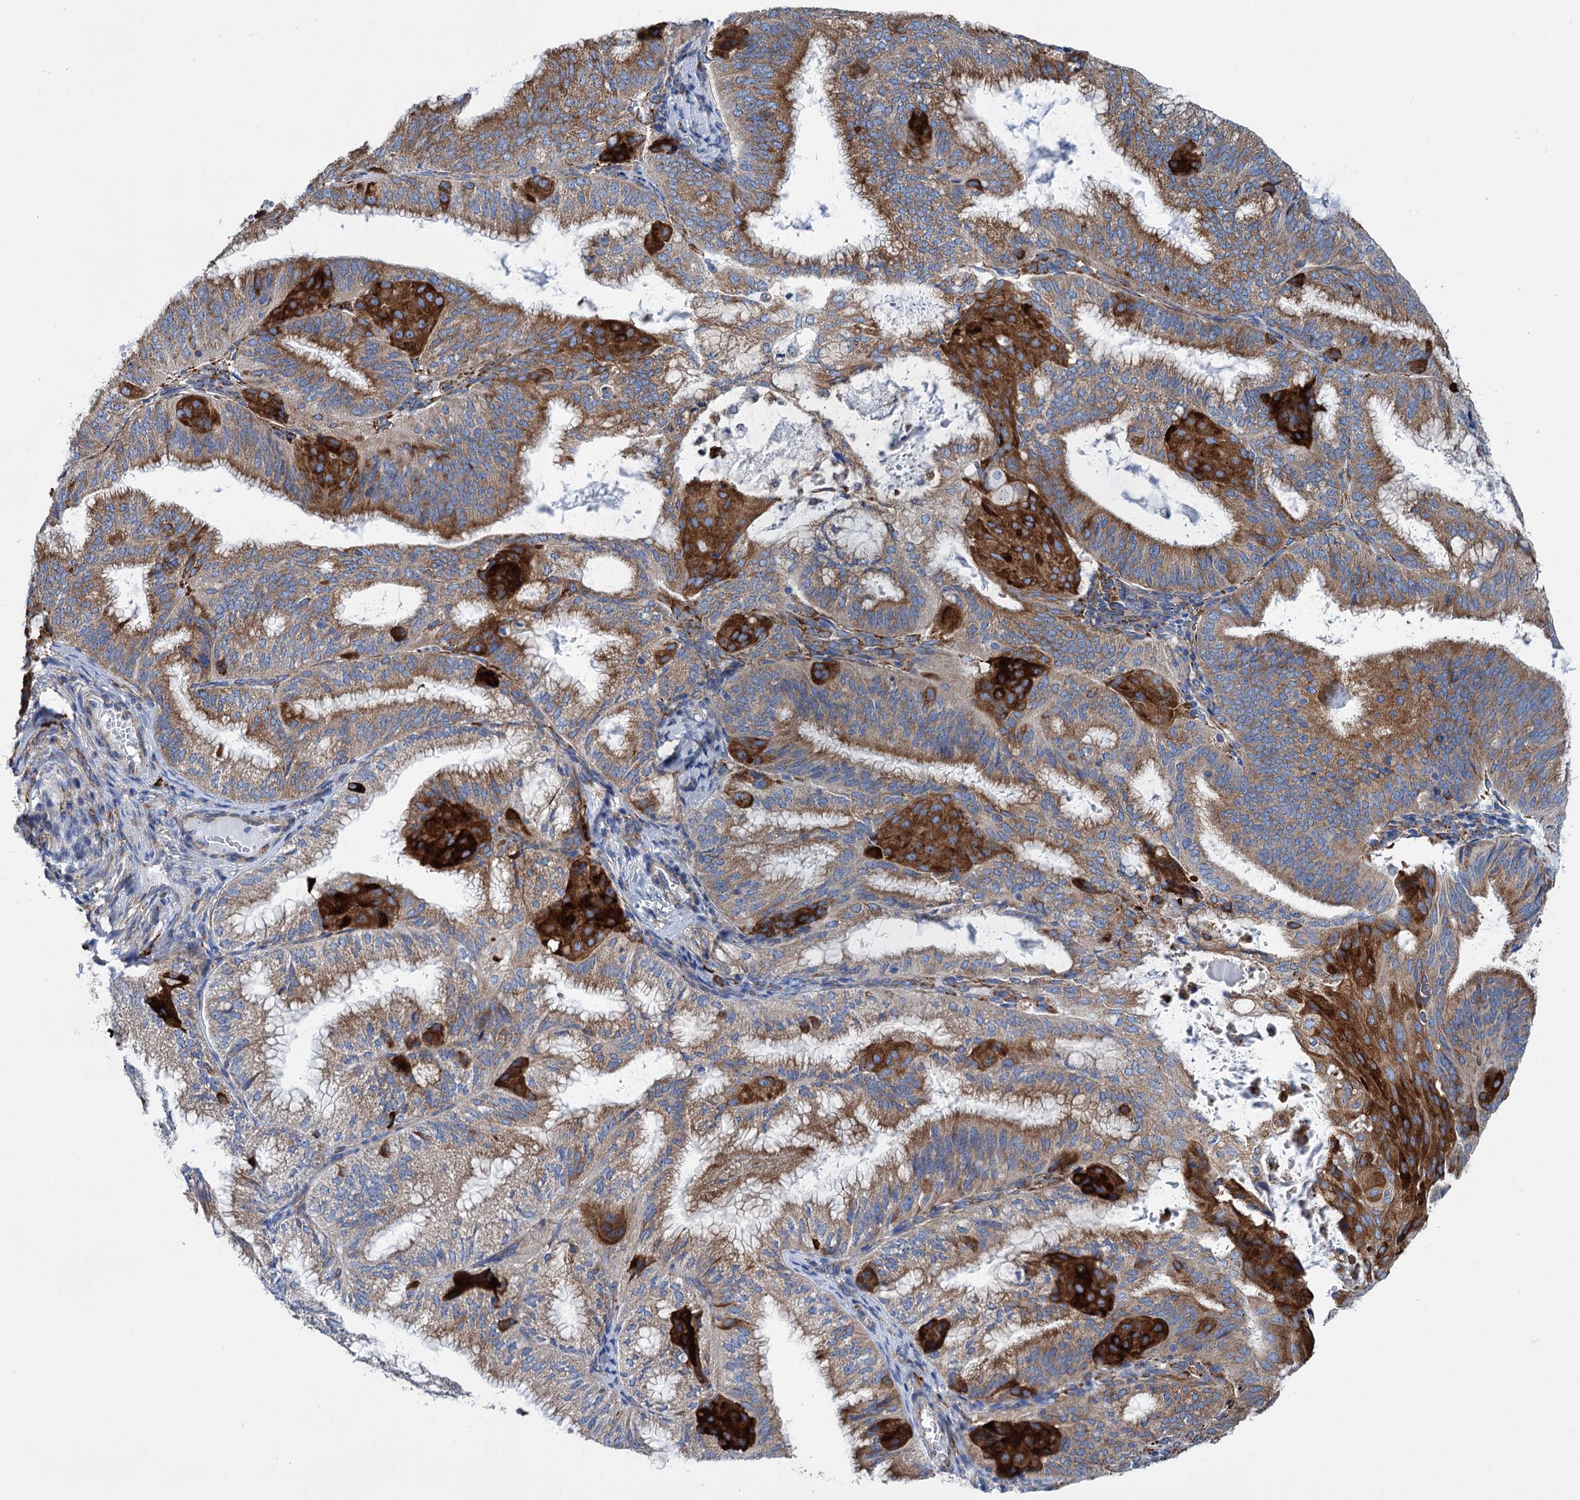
{"staining": {"intensity": "strong", "quantity": ">75%", "location": "cytoplasmic/membranous"}, "tissue": "endometrial cancer", "cell_type": "Tumor cells", "image_type": "cancer", "snomed": [{"axis": "morphology", "description": "Adenocarcinoma, NOS"}, {"axis": "topography", "description": "Endometrium"}], "caption": "Strong cytoplasmic/membranous staining for a protein is seen in about >75% of tumor cells of endometrial cancer (adenocarcinoma) using immunohistochemistry (IHC).", "gene": "SHE", "patient": {"sex": "female", "age": 49}}